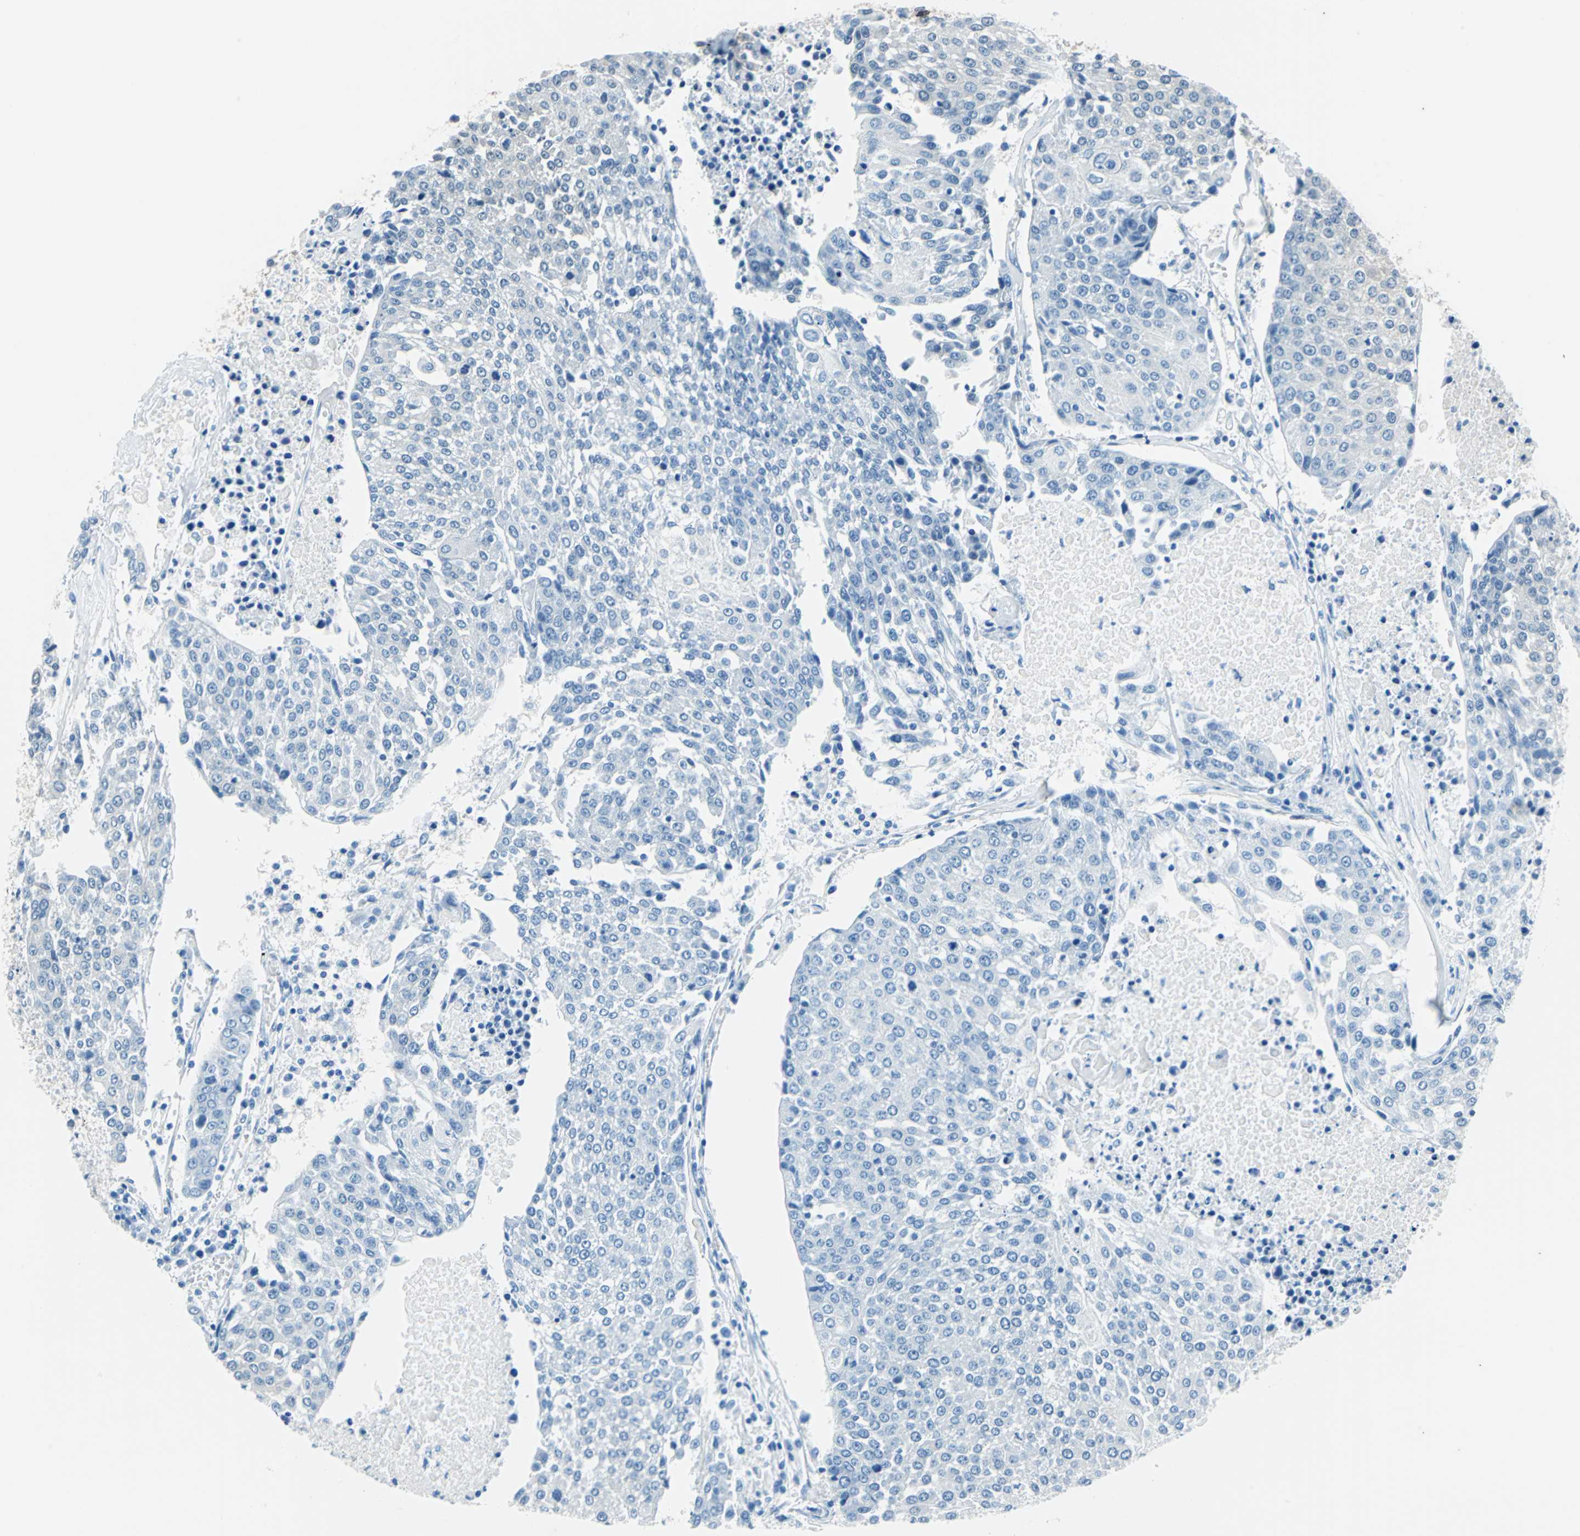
{"staining": {"intensity": "moderate", "quantity": "<25%", "location": "cytoplasmic/membranous"}, "tissue": "urothelial cancer", "cell_type": "Tumor cells", "image_type": "cancer", "snomed": [{"axis": "morphology", "description": "Urothelial carcinoma, High grade"}, {"axis": "topography", "description": "Urinary bladder"}], "caption": "Immunohistochemical staining of urothelial cancer exhibits low levels of moderate cytoplasmic/membranous staining in about <25% of tumor cells.", "gene": "FKBP4", "patient": {"sex": "female", "age": 85}}